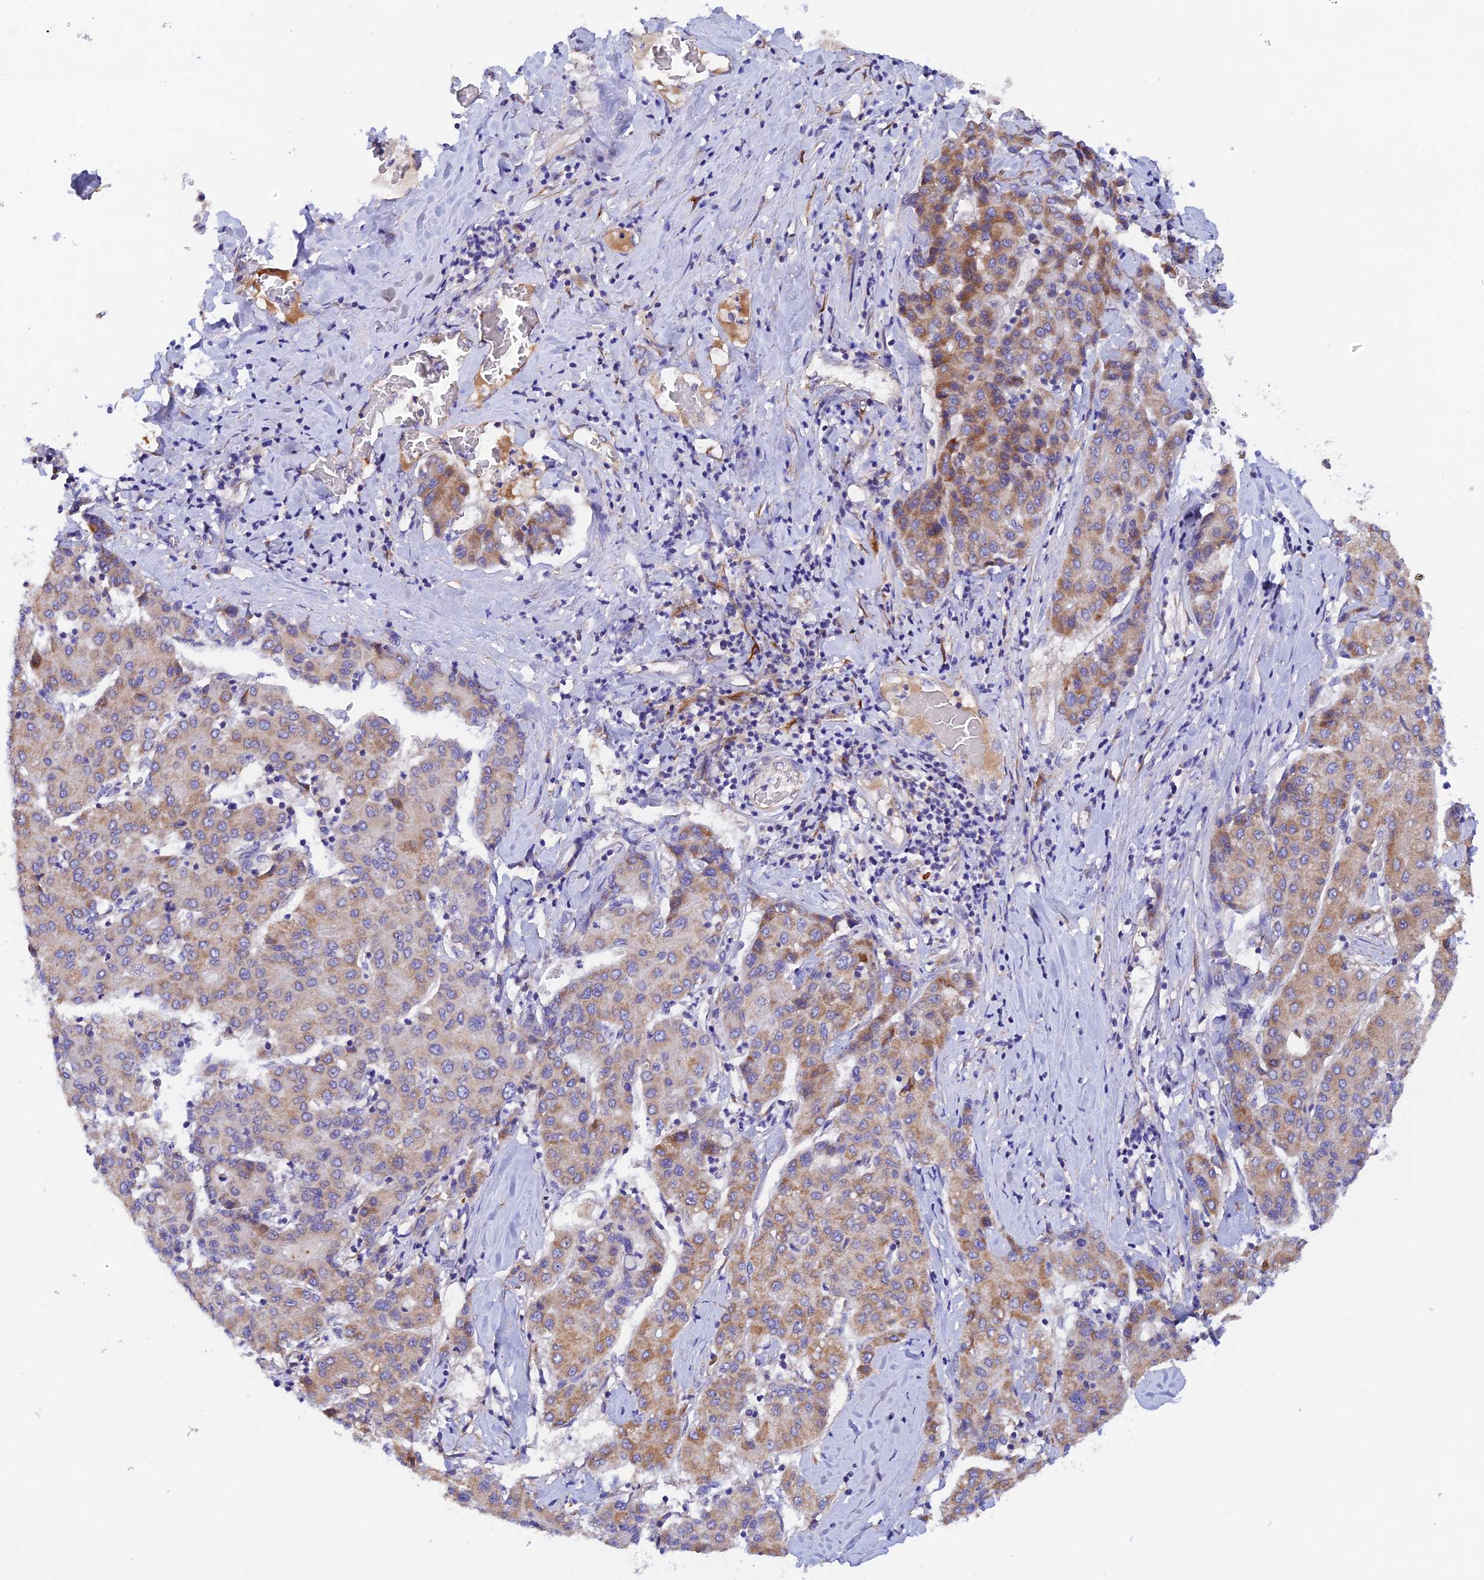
{"staining": {"intensity": "moderate", "quantity": ">75%", "location": "cytoplasmic/membranous"}, "tissue": "liver cancer", "cell_type": "Tumor cells", "image_type": "cancer", "snomed": [{"axis": "morphology", "description": "Carcinoma, Hepatocellular, NOS"}, {"axis": "topography", "description": "Liver"}], "caption": "Tumor cells reveal medium levels of moderate cytoplasmic/membranous positivity in about >75% of cells in liver hepatocellular carcinoma. Nuclei are stained in blue.", "gene": "RANBP6", "patient": {"sex": "male", "age": 65}}